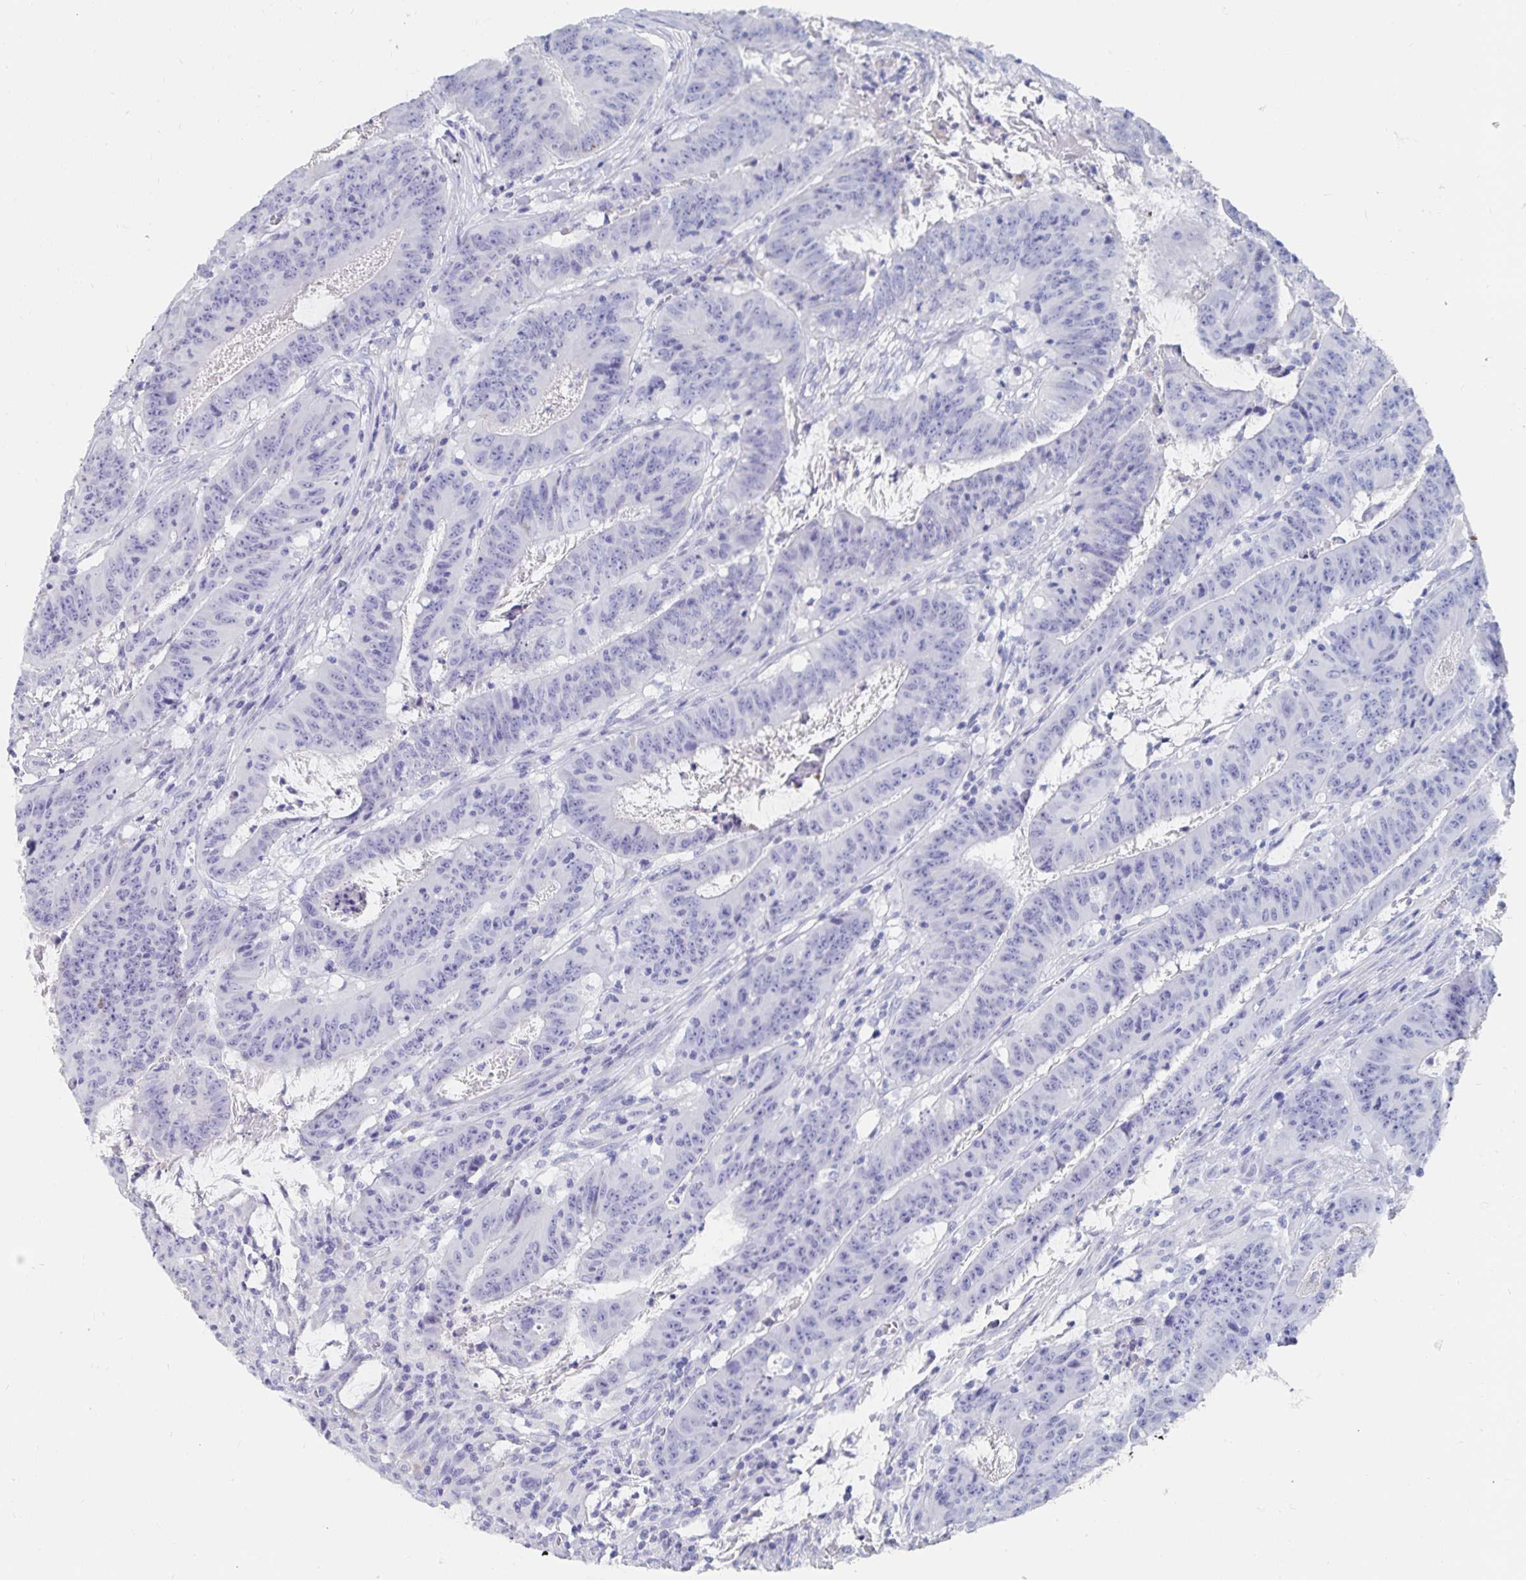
{"staining": {"intensity": "negative", "quantity": "none", "location": "none"}, "tissue": "colorectal cancer", "cell_type": "Tumor cells", "image_type": "cancer", "snomed": [{"axis": "morphology", "description": "Adenocarcinoma, NOS"}, {"axis": "topography", "description": "Colon"}], "caption": "Adenocarcinoma (colorectal) stained for a protein using immunohistochemistry shows no staining tumor cells.", "gene": "CFAP69", "patient": {"sex": "male", "age": 33}}